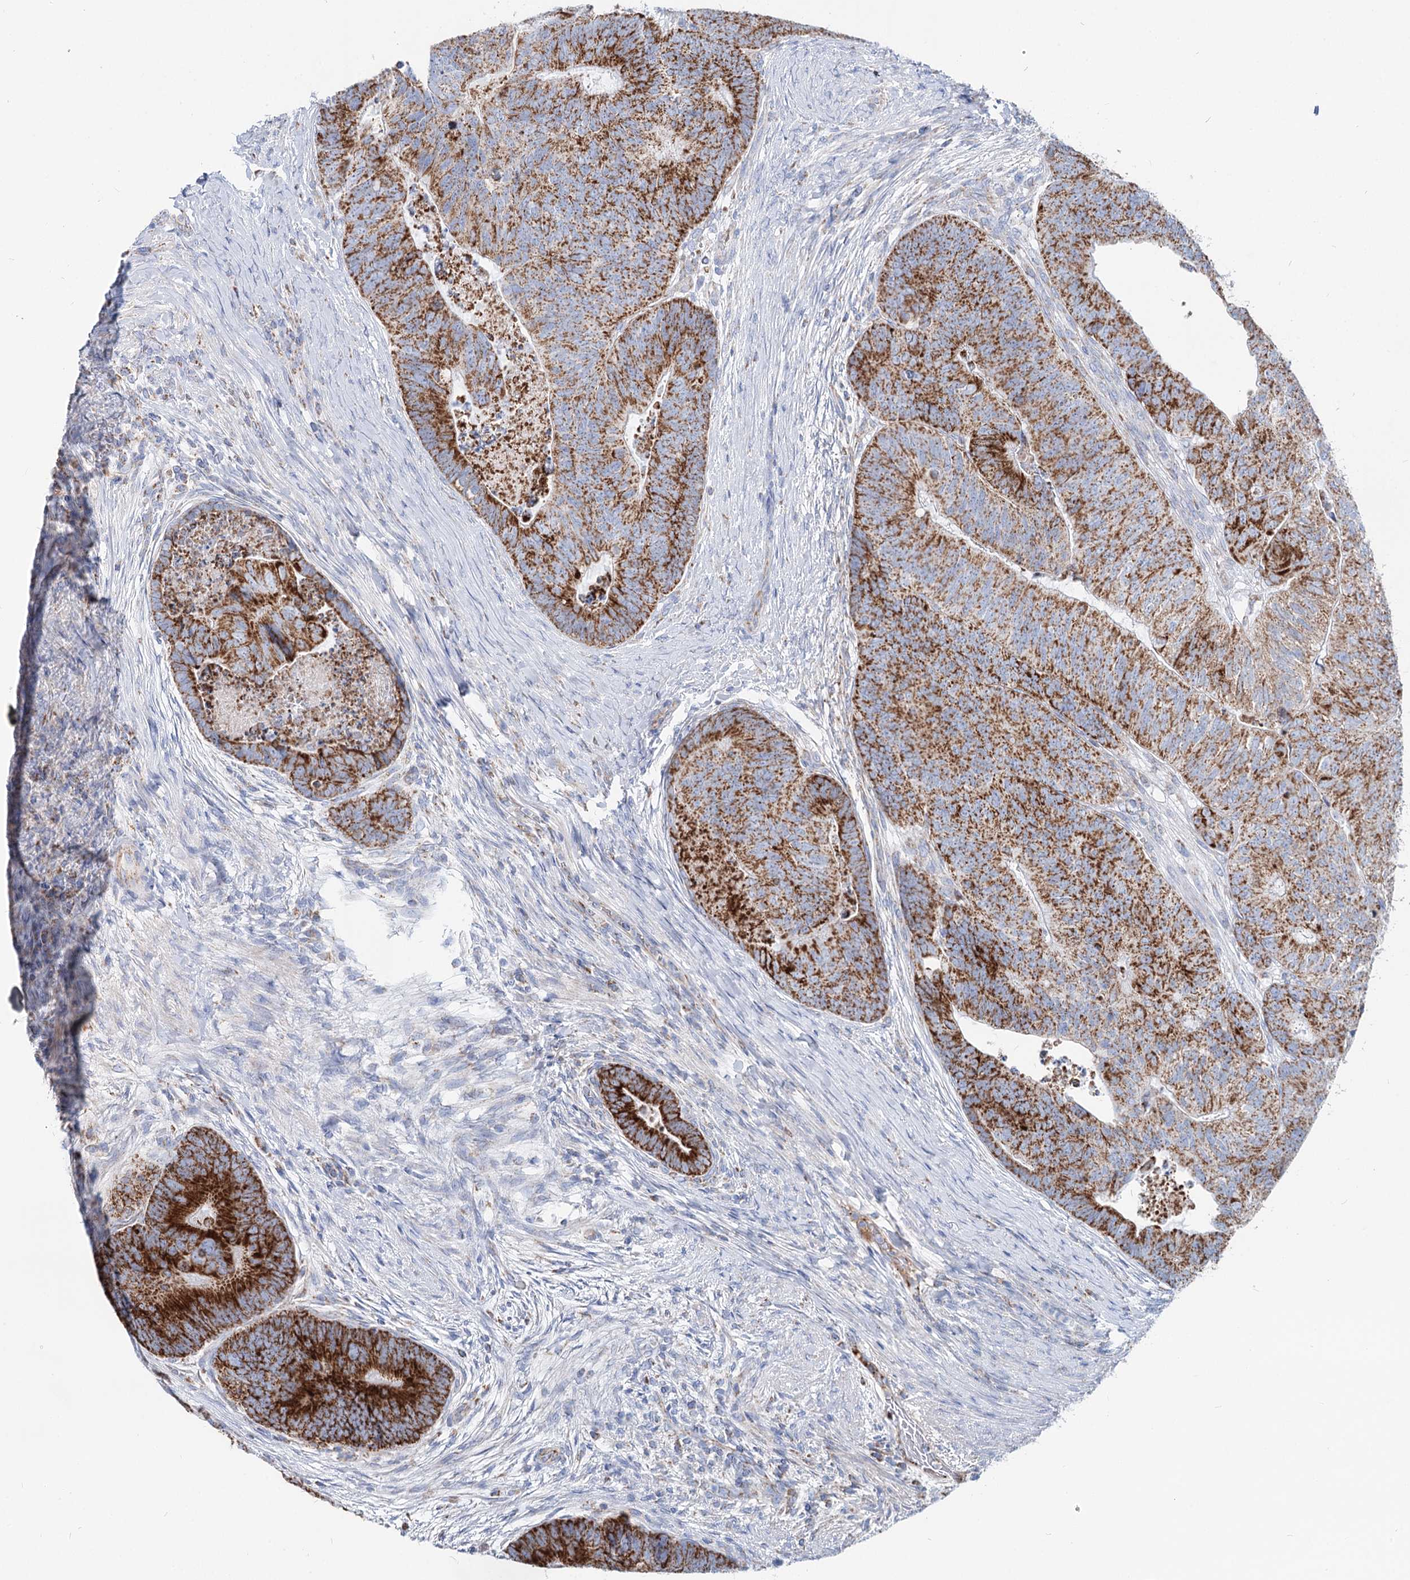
{"staining": {"intensity": "strong", "quantity": "25%-75%", "location": "cytoplasmic/membranous"}, "tissue": "colorectal cancer", "cell_type": "Tumor cells", "image_type": "cancer", "snomed": [{"axis": "morphology", "description": "Adenocarcinoma, NOS"}, {"axis": "topography", "description": "Colon"}], "caption": "A micrograph showing strong cytoplasmic/membranous expression in about 25%-75% of tumor cells in colorectal adenocarcinoma, as visualized by brown immunohistochemical staining.", "gene": "MCCC2", "patient": {"sex": "female", "age": 67}}